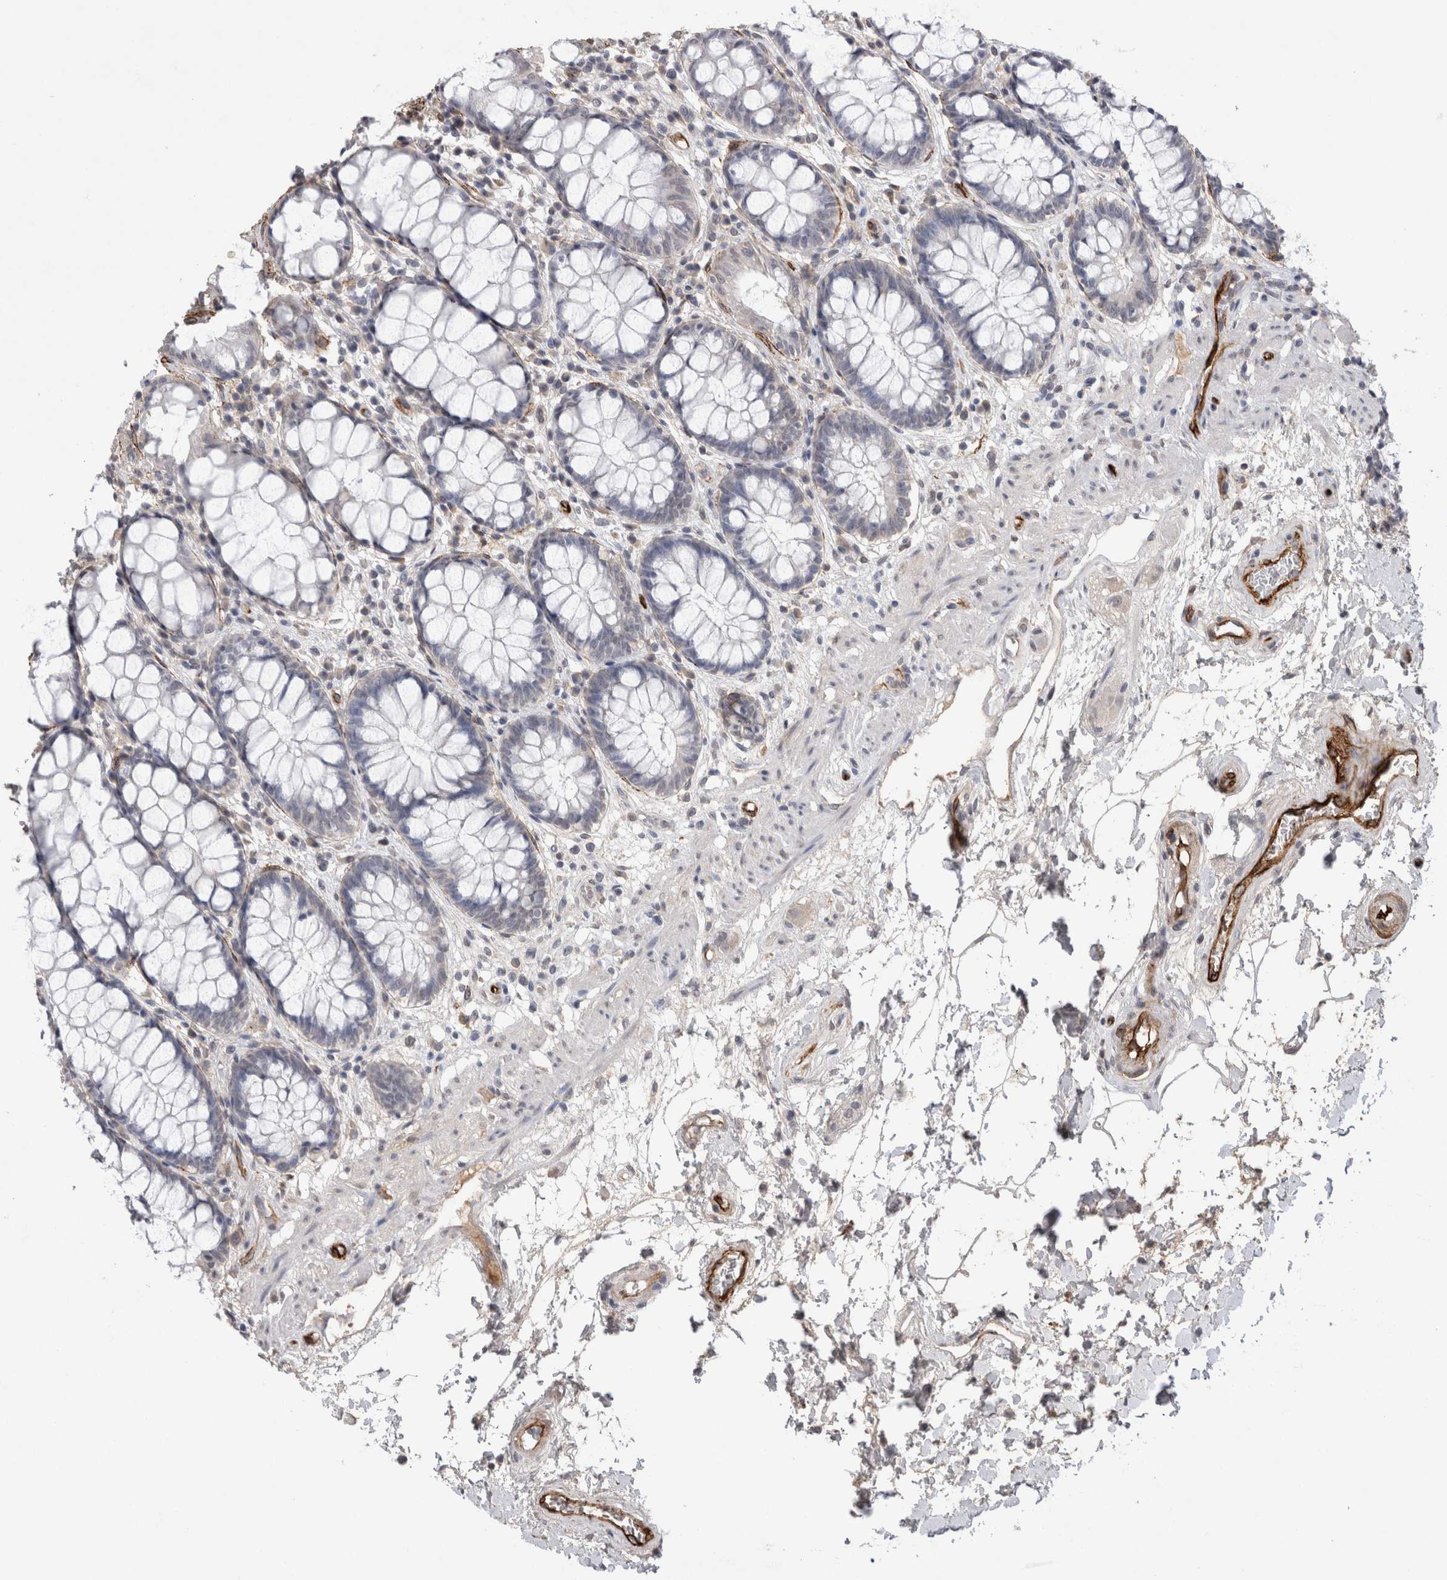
{"staining": {"intensity": "negative", "quantity": "none", "location": "none"}, "tissue": "rectum", "cell_type": "Glandular cells", "image_type": "normal", "snomed": [{"axis": "morphology", "description": "Normal tissue, NOS"}, {"axis": "topography", "description": "Rectum"}], "caption": "Immunohistochemistry (IHC) image of normal rectum stained for a protein (brown), which reveals no expression in glandular cells.", "gene": "CDH13", "patient": {"sex": "male", "age": 64}}